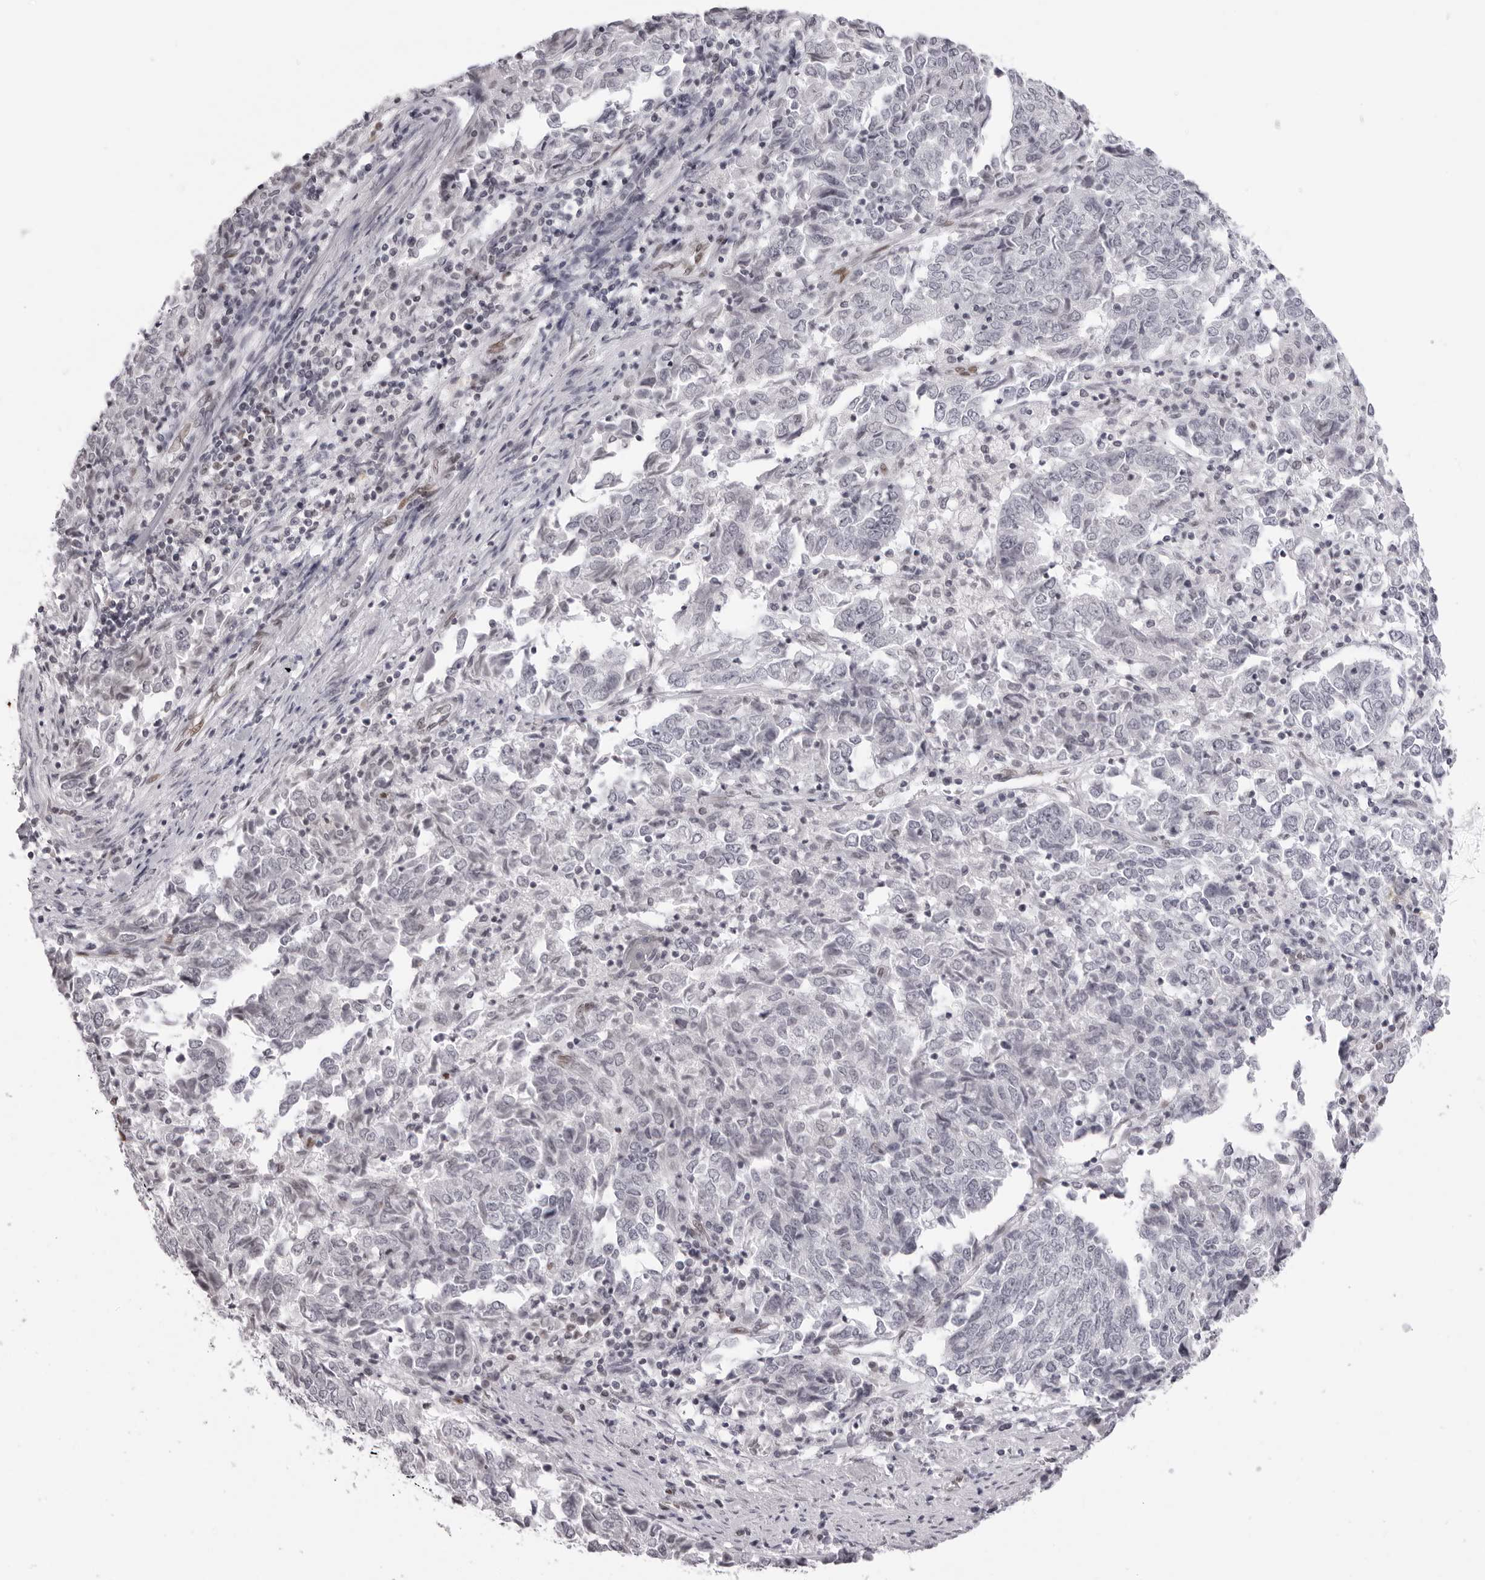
{"staining": {"intensity": "negative", "quantity": "none", "location": "none"}, "tissue": "endometrial cancer", "cell_type": "Tumor cells", "image_type": "cancer", "snomed": [{"axis": "morphology", "description": "Adenocarcinoma, NOS"}, {"axis": "topography", "description": "Endometrium"}], "caption": "A high-resolution image shows IHC staining of endometrial cancer (adenocarcinoma), which displays no significant expression in tumor cells.", "gene": "MAFK", "patient": {"sex": "female", "age": 80}}